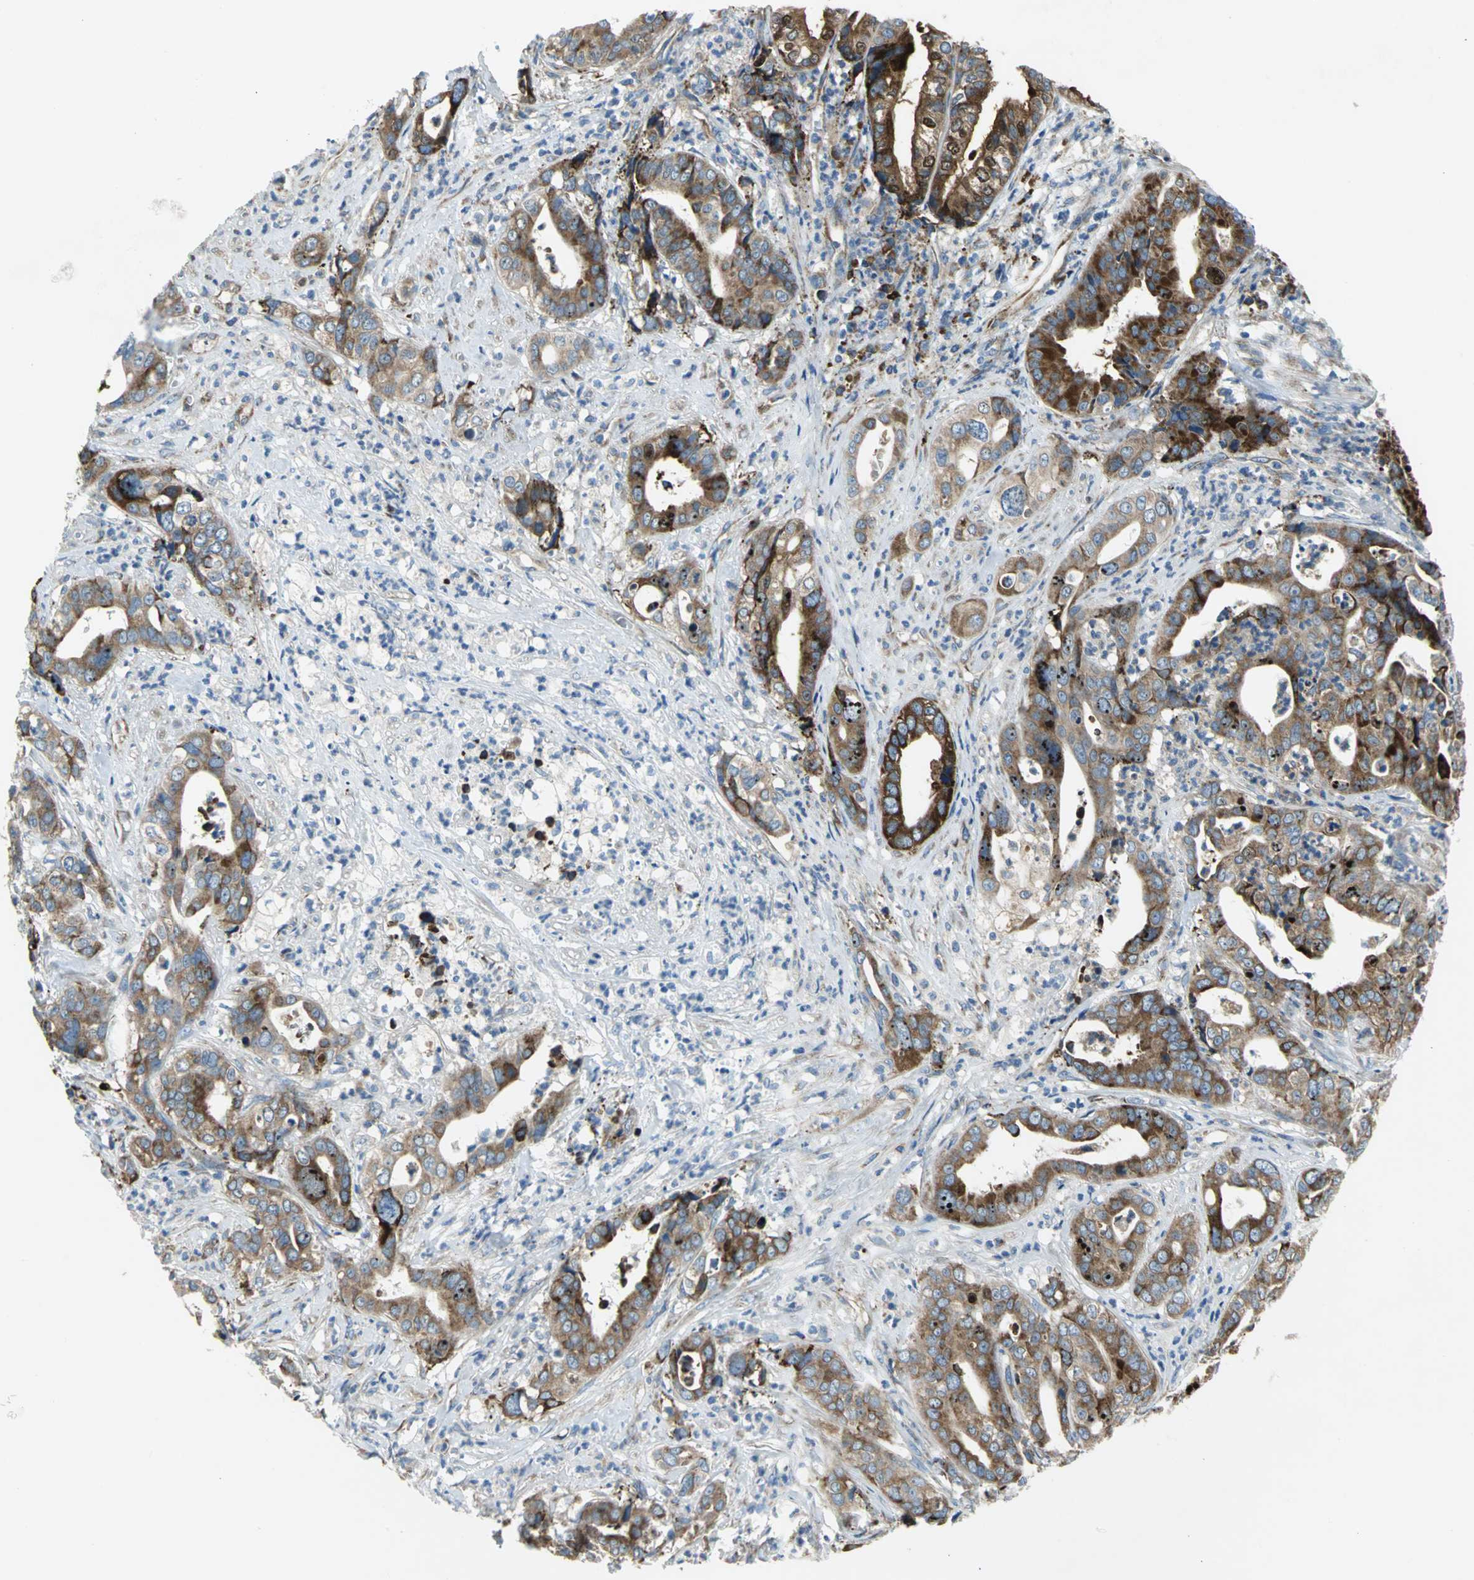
{"staining": {"intensity": "strong", "quantity": ">75%", "location": "cytoplasmic/membranous"}, "tissue": "liver cancer", "cell_type": "Tumor cells", "image_type": "cancer", "snomed": [{"axis": "morphology", "description": "Cholangiocarcinoma"}, {"axis": "topography", "description": "Liver"}], "caption": "An IHC micrograph of neoplastic tissue is shown. Protein staining in brown highlights strong cytoplasmic/membranous positivity in liver cholangiocarcinoma within tumor cells. Using DAB (3,3'-diaminobenzidine) (brown) and hematoxylin (blue) stains, captured at high magnification using brightfield microscopy.", "gene": "TULP4", "patient": {"sex": "female", "age": 61}}